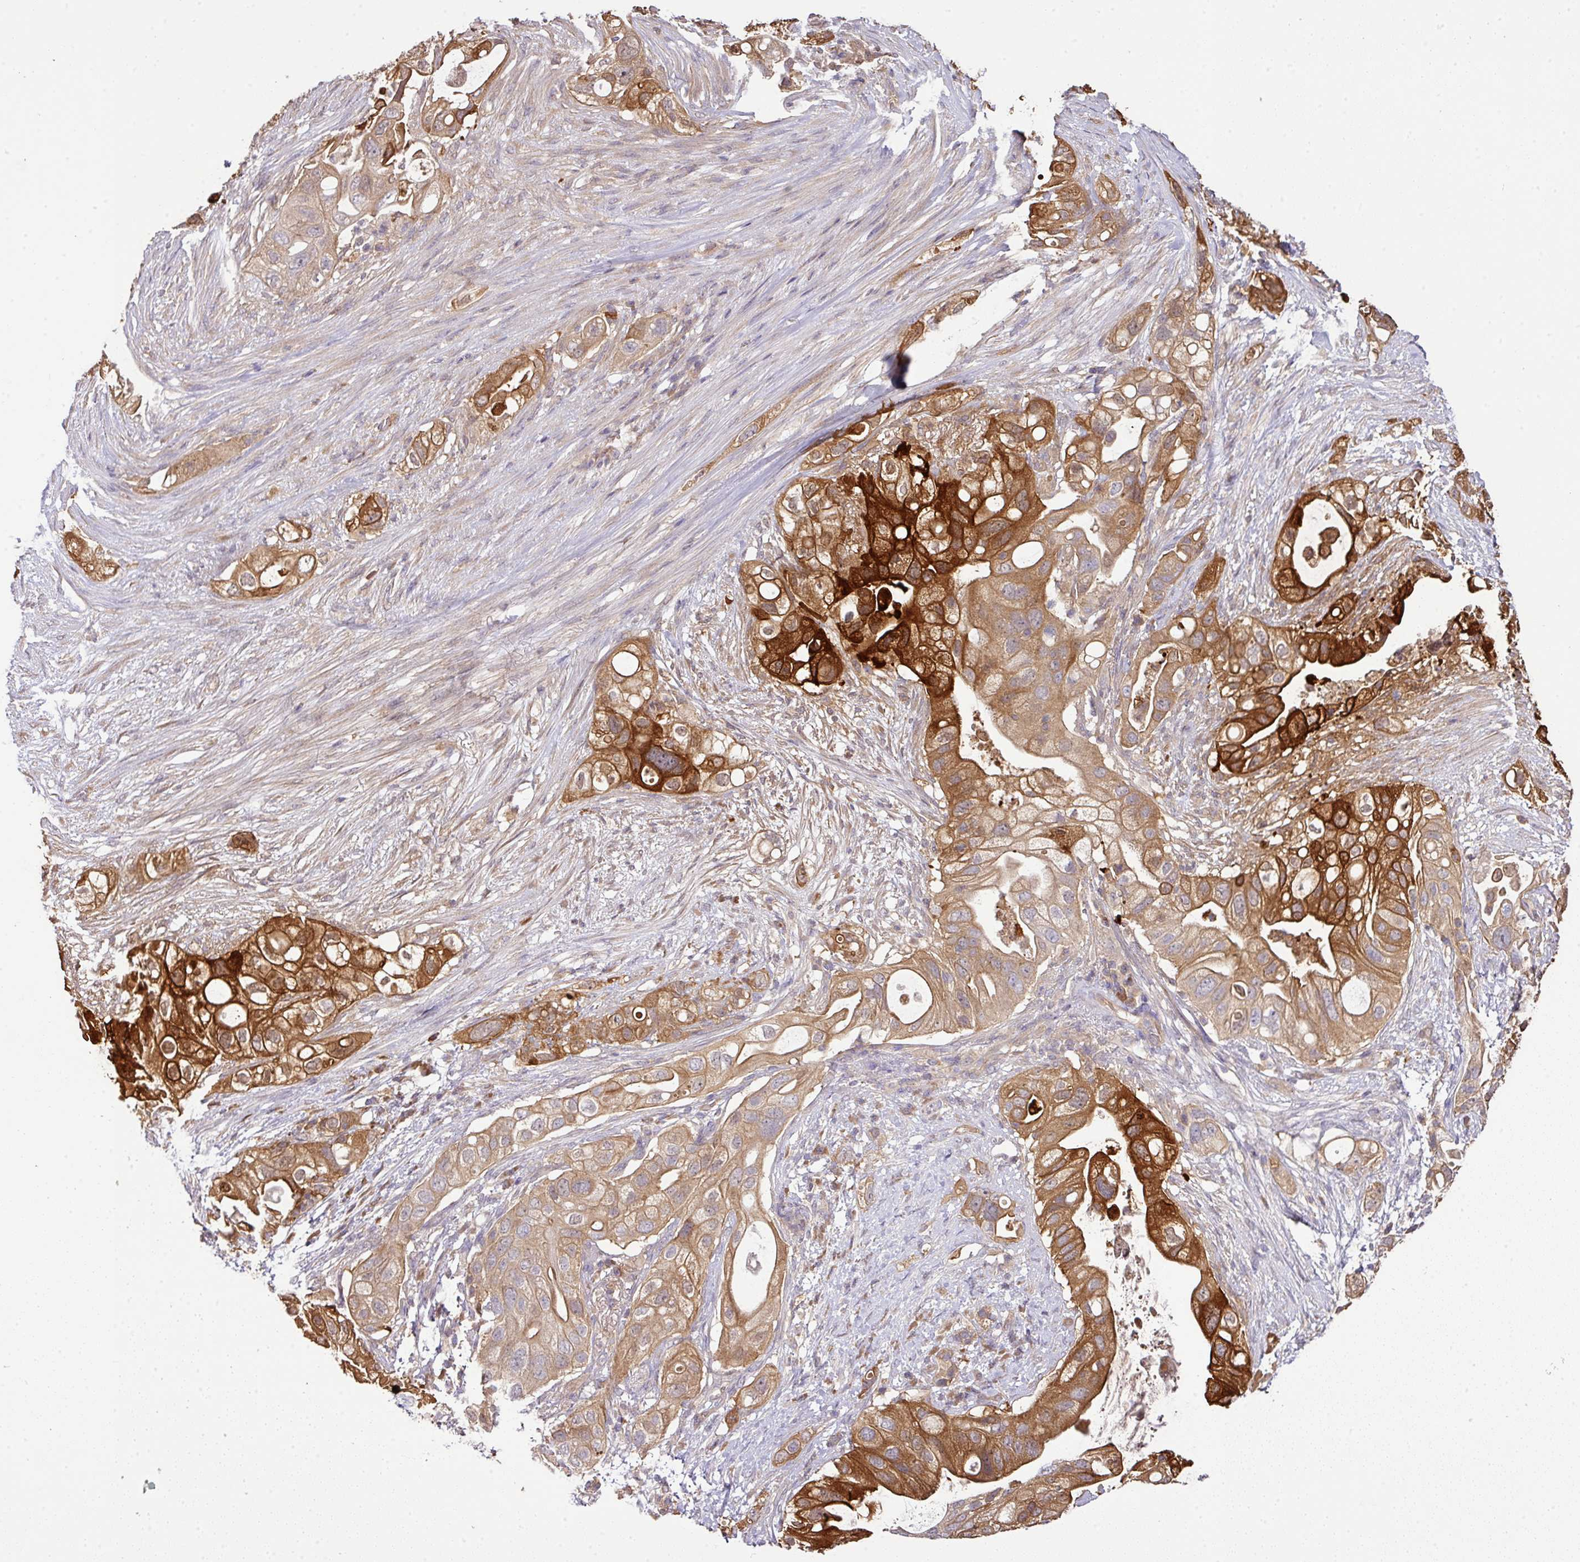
{"staining": {"intensity": "strong", "quantity": "25%-75%", "location": "cytoplasmic/membranous"}, "tissue": "pancreatic cancer", "cell_type": "Tumor cells", "image_type": "cancer", "snomed": [{"axis": "morphology", "description": "Adenocarcinoma, NOS"}, {"axis": "topography", "description": "Pancreas"}], "caption": "Immunohistochemical staining of human pancreatic cancer (adenocarcinoma) exhibits high levels of strong cytoplasmic/membranous protein expression in about 25%-75% of tumor cells.", "gene": "TMEM107", "patient": {"sex": "female", "age": 72}}